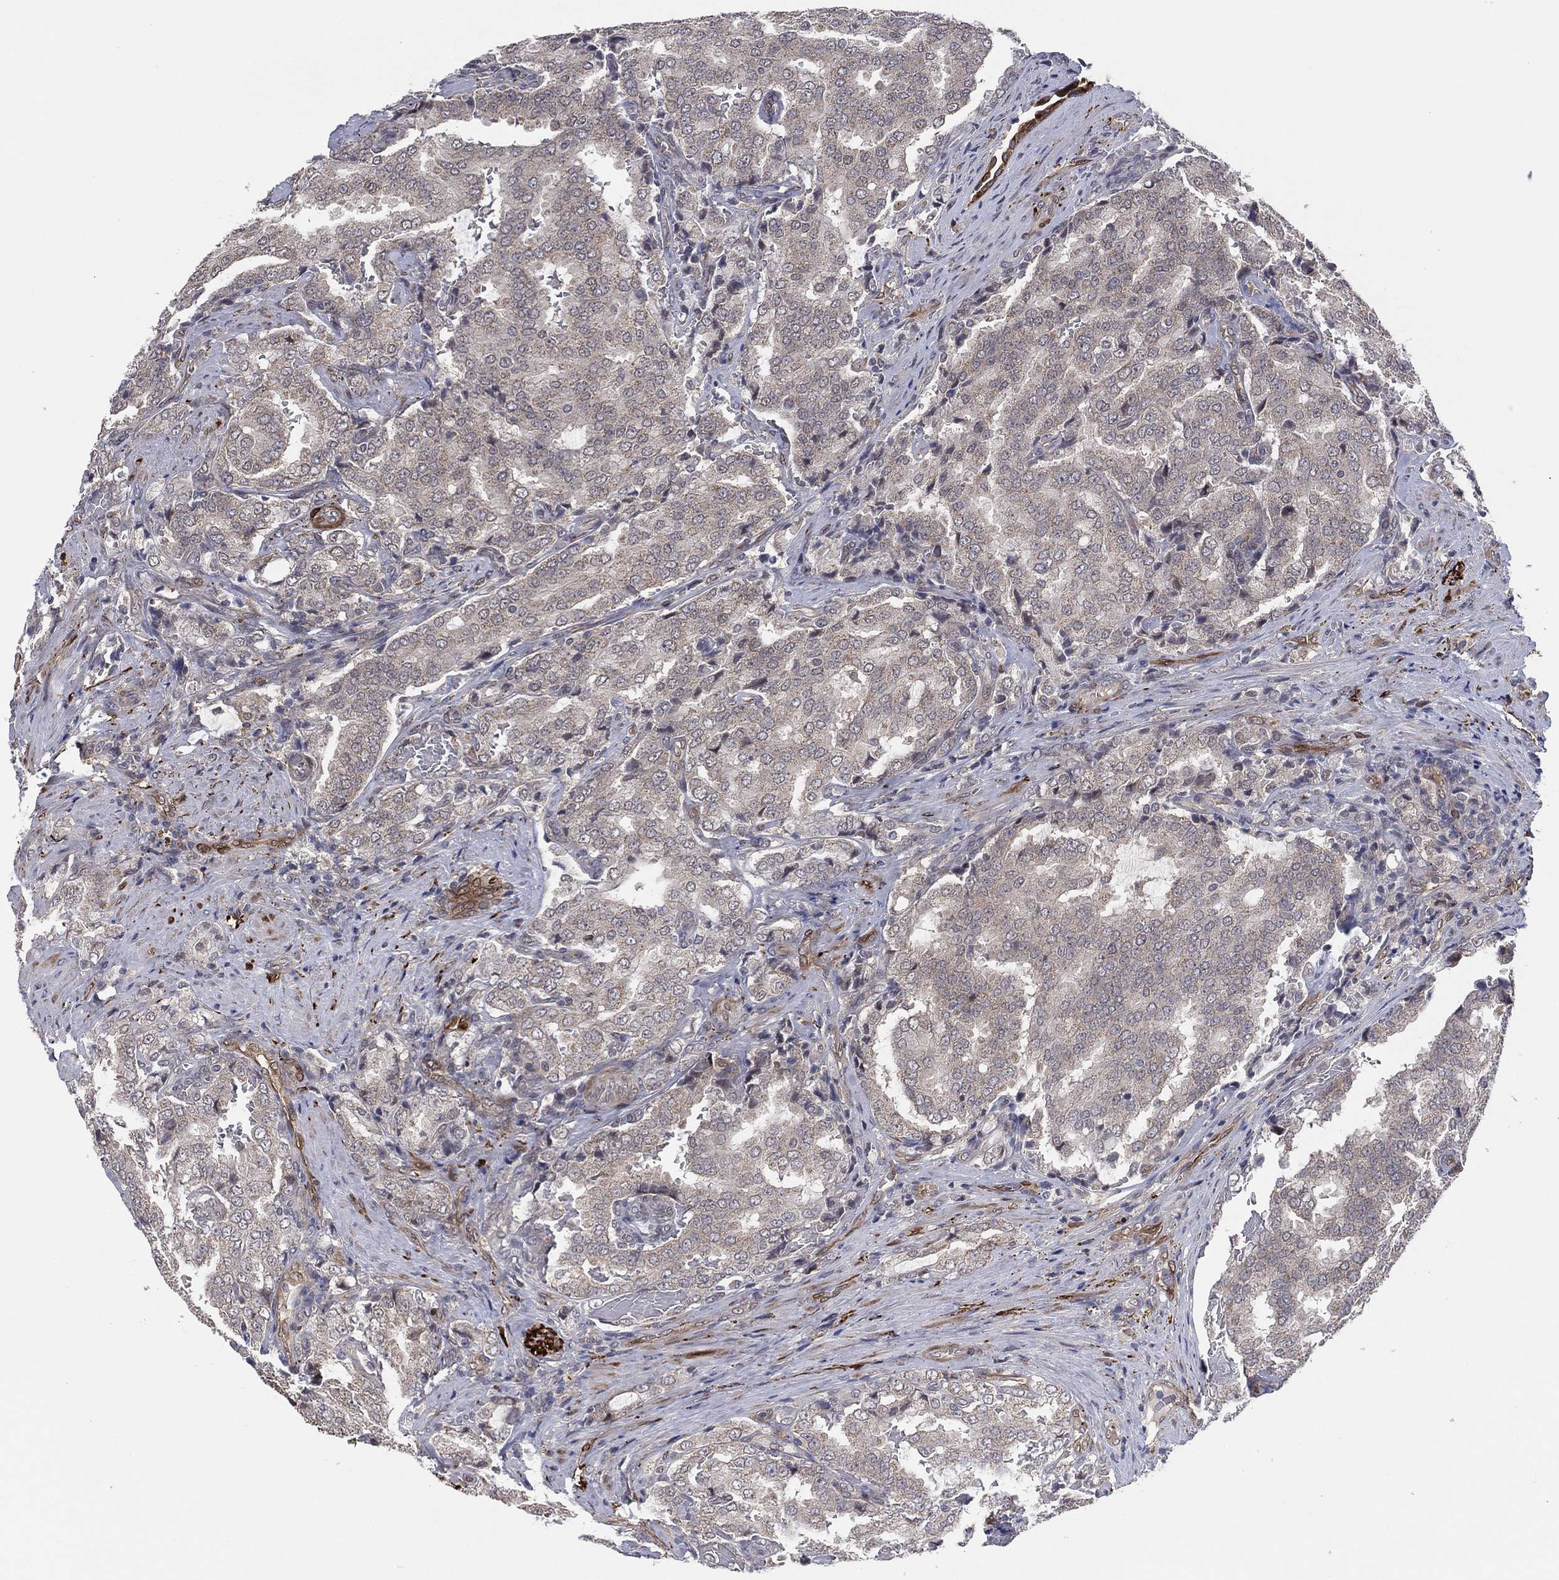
{"staining": {"intensity": "negative", "quantity": "none", "location": "none"}, "tissue": "prostate cancer", "cell_type": "Tumor cells", "image_type": "cancer", "snomed": [{"axis": "morphology", "description": "Adenocarcinoma, NOS"}, {"axis": "topography", "description": "Prostate"}], "caption": "Histopathology image shows no significant protein positivity in tumor cells of adenocarcinoma (prostate).", "gene": "SNCG", "patient": {"sex": "male", "age": 65}}